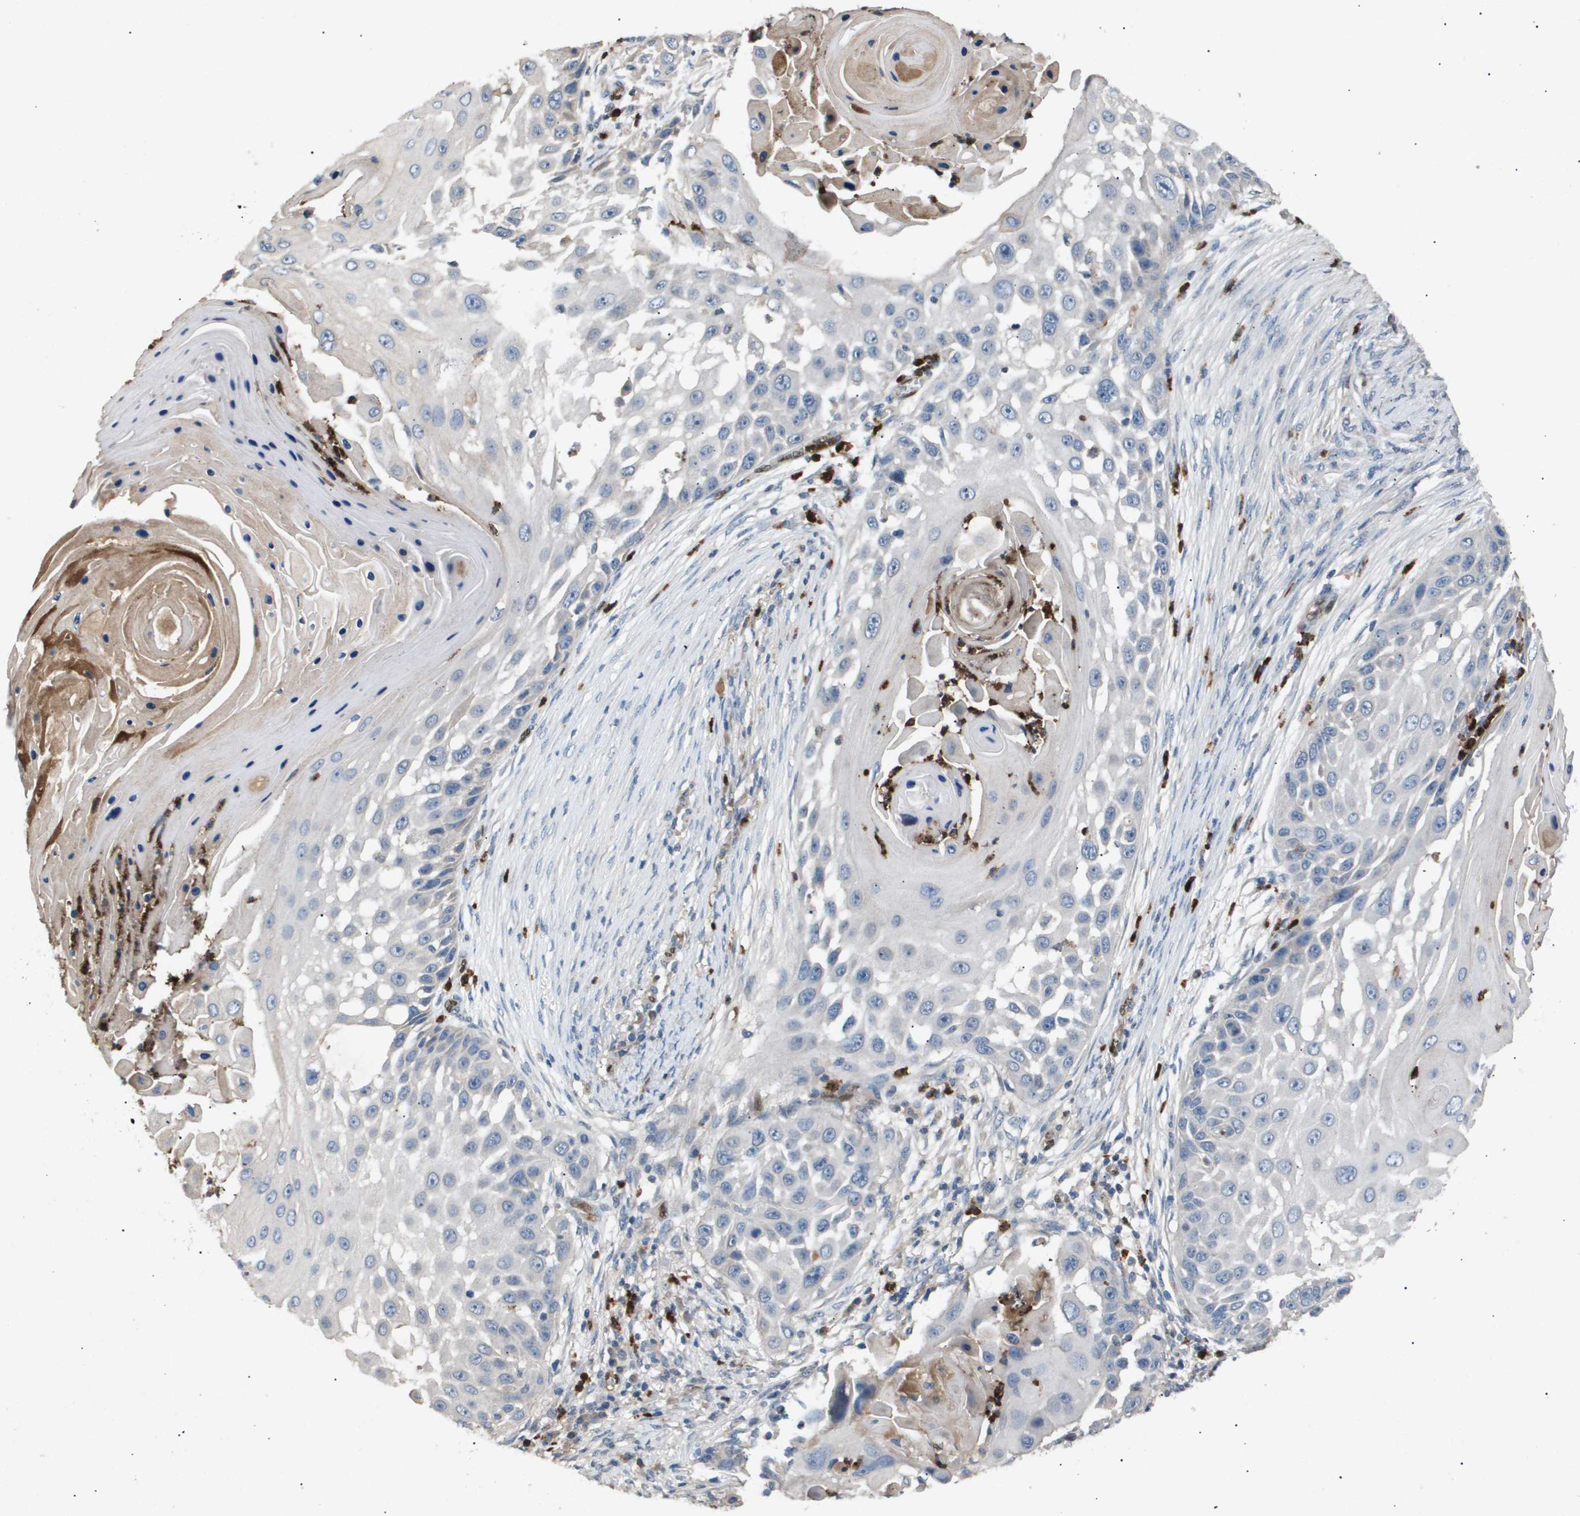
{"staining": {"intensity": "negative", "quantity": "none", "location": "none"}, "tissue": "skin cancer", "cell_type": "Tumor cells", "image_type": "cancer", "snomed": [{"axis": "morphology", "description": "Squamous cell carcinoma, NOS"}, {"axis": "topography", "description": "Skin"}], "caption": "Human skin squamous cell carcinoma stained for a protein using IHC displays no expression in tumor cells.", "gene": "ERG", "patient": {"sex": "female", "age": 44}}